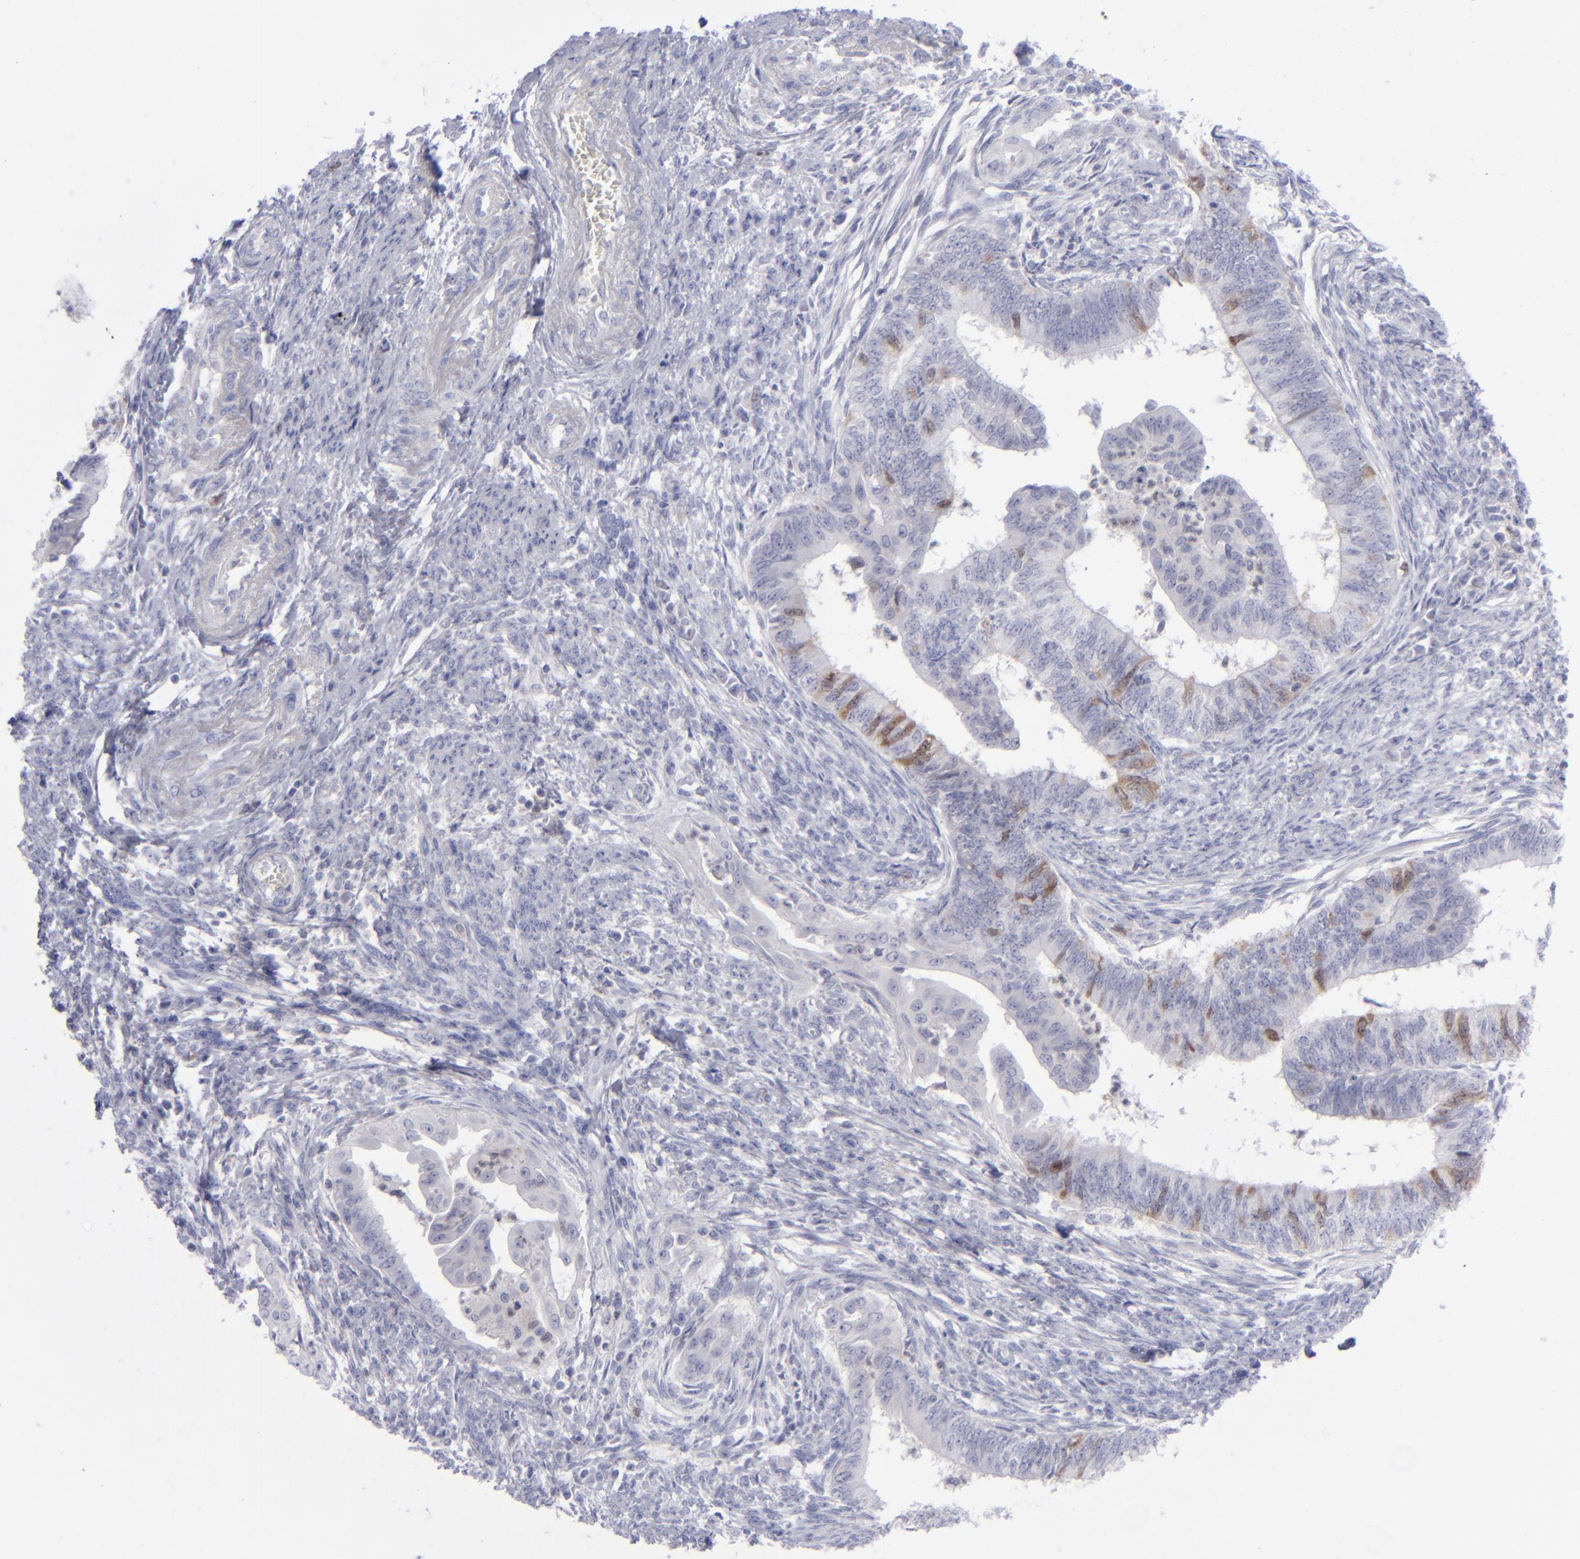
{"staining": {"intensity": "weak", "quantity": "<25%", "location": "cytoplasmic/membranous"}, "tissue": "endometrial cancer", "cell_type": "Tumor cells", "image_type": "cancer", "snomed": [{"axis": "morphology", "description": "Adenocarcinoma, NOS"}, {"axis": "topography", "description": "Endometrium"}], "caption": "Histopathology image shows no significant protein positivity in tumor cells of endometrial cancer (adenocarcinoma).", "gene": "AURKA", "patient": {"sex": "female", "age": 66}}